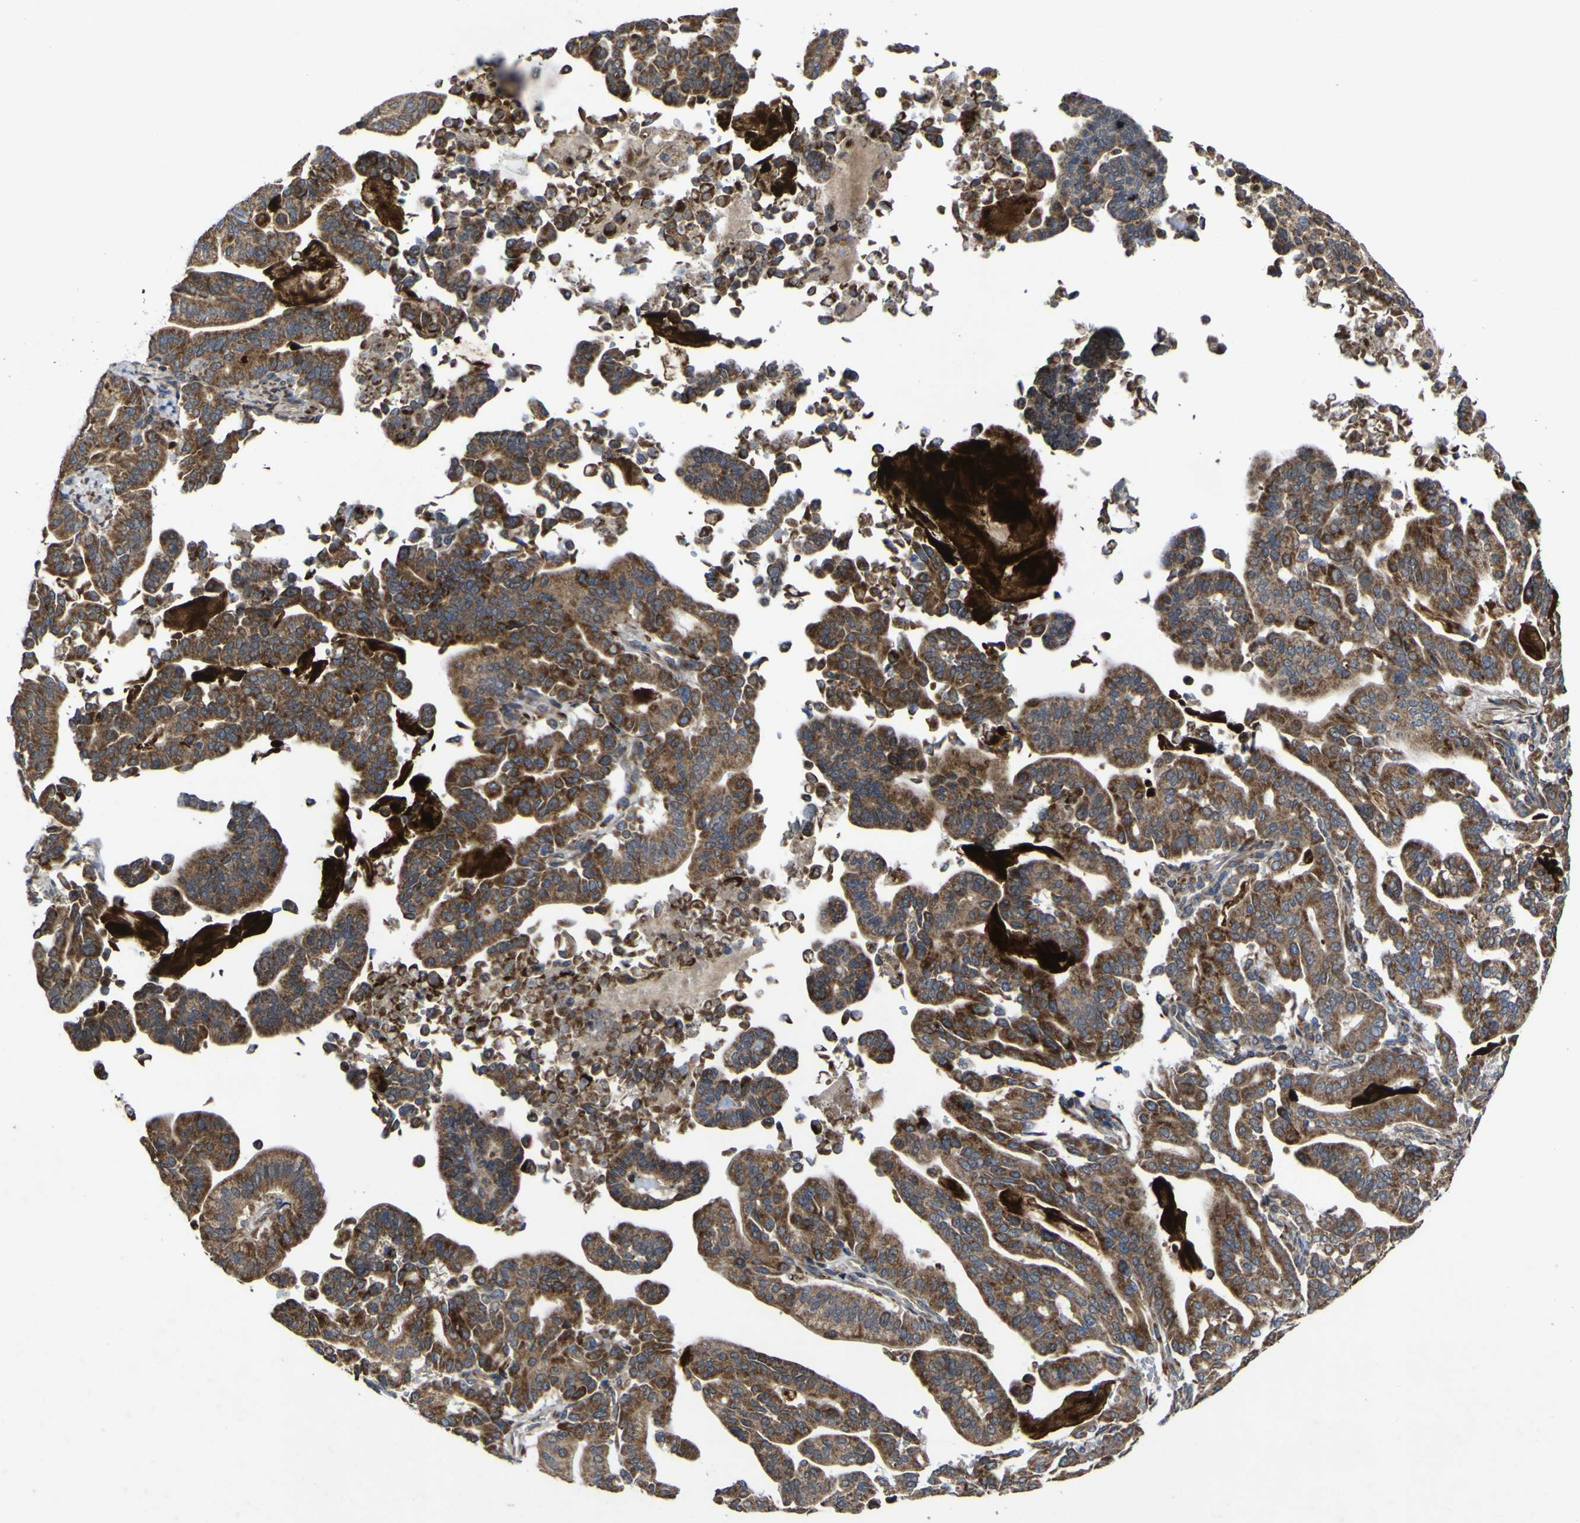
{"staining": {"intensity": "moderate", "quantity": ">75%", "location": "cytoplasmic/membranous"}, "tissue": "pancreatic cancer", "cell_type": "Tumor cells", "image_type": "cancer", "snomed": [{"axis": "morphology", "description": "Adenocarcinoma, NOS"}, {"axis": "topography", "description": "Pancreas"}], "caption": "IHC (DAB) staining of human pancreatic cancer exhibits moderate cytoplasmic/membranous protein expression in approximately >75% of tumor cells.", "gene": "IRAK2", "patient": {"sex": "male", "age": 63}}